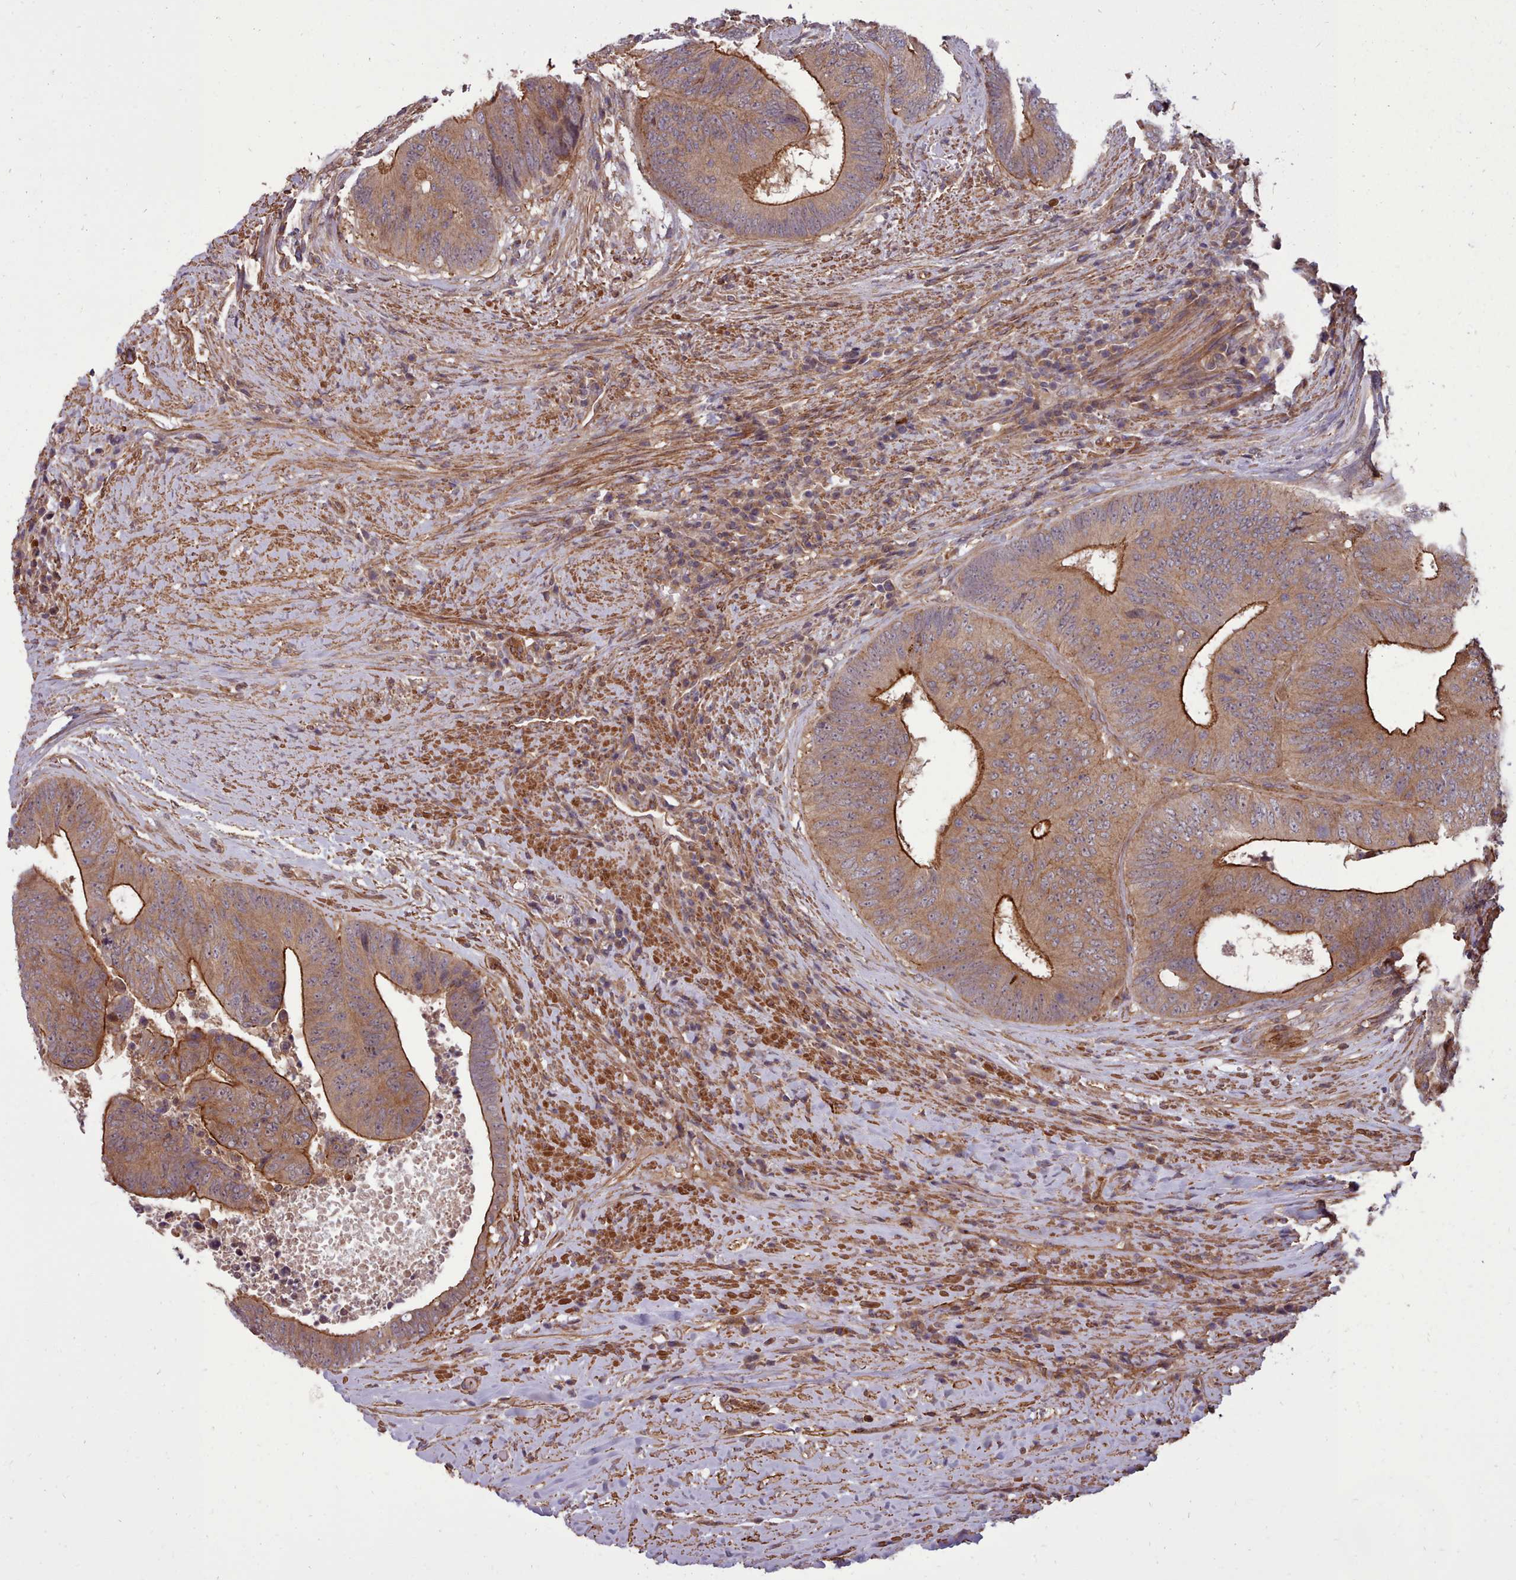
{"staining": {"intensity": "moderate", "quantity": ">75%", "location": "cytoplasmic/membranous"}, "tissue": "colorectal cancer", "cell_type": "Tumor cells", "image_type": "cancer", "snomed": [{"axis": "morphology", "description": "Adenocarcinoma, NOS"}, {"axis": "topography", "description": "Rectum"}], "caption": "Protein expression analysis of human colorectal cancer (adenocarcinoma) reveals moderate cytoplasmic/membranous positivity in about >75% of tumor cells.", "gene": "STUB1", "patient": {"sex": "male", "age": 72}}